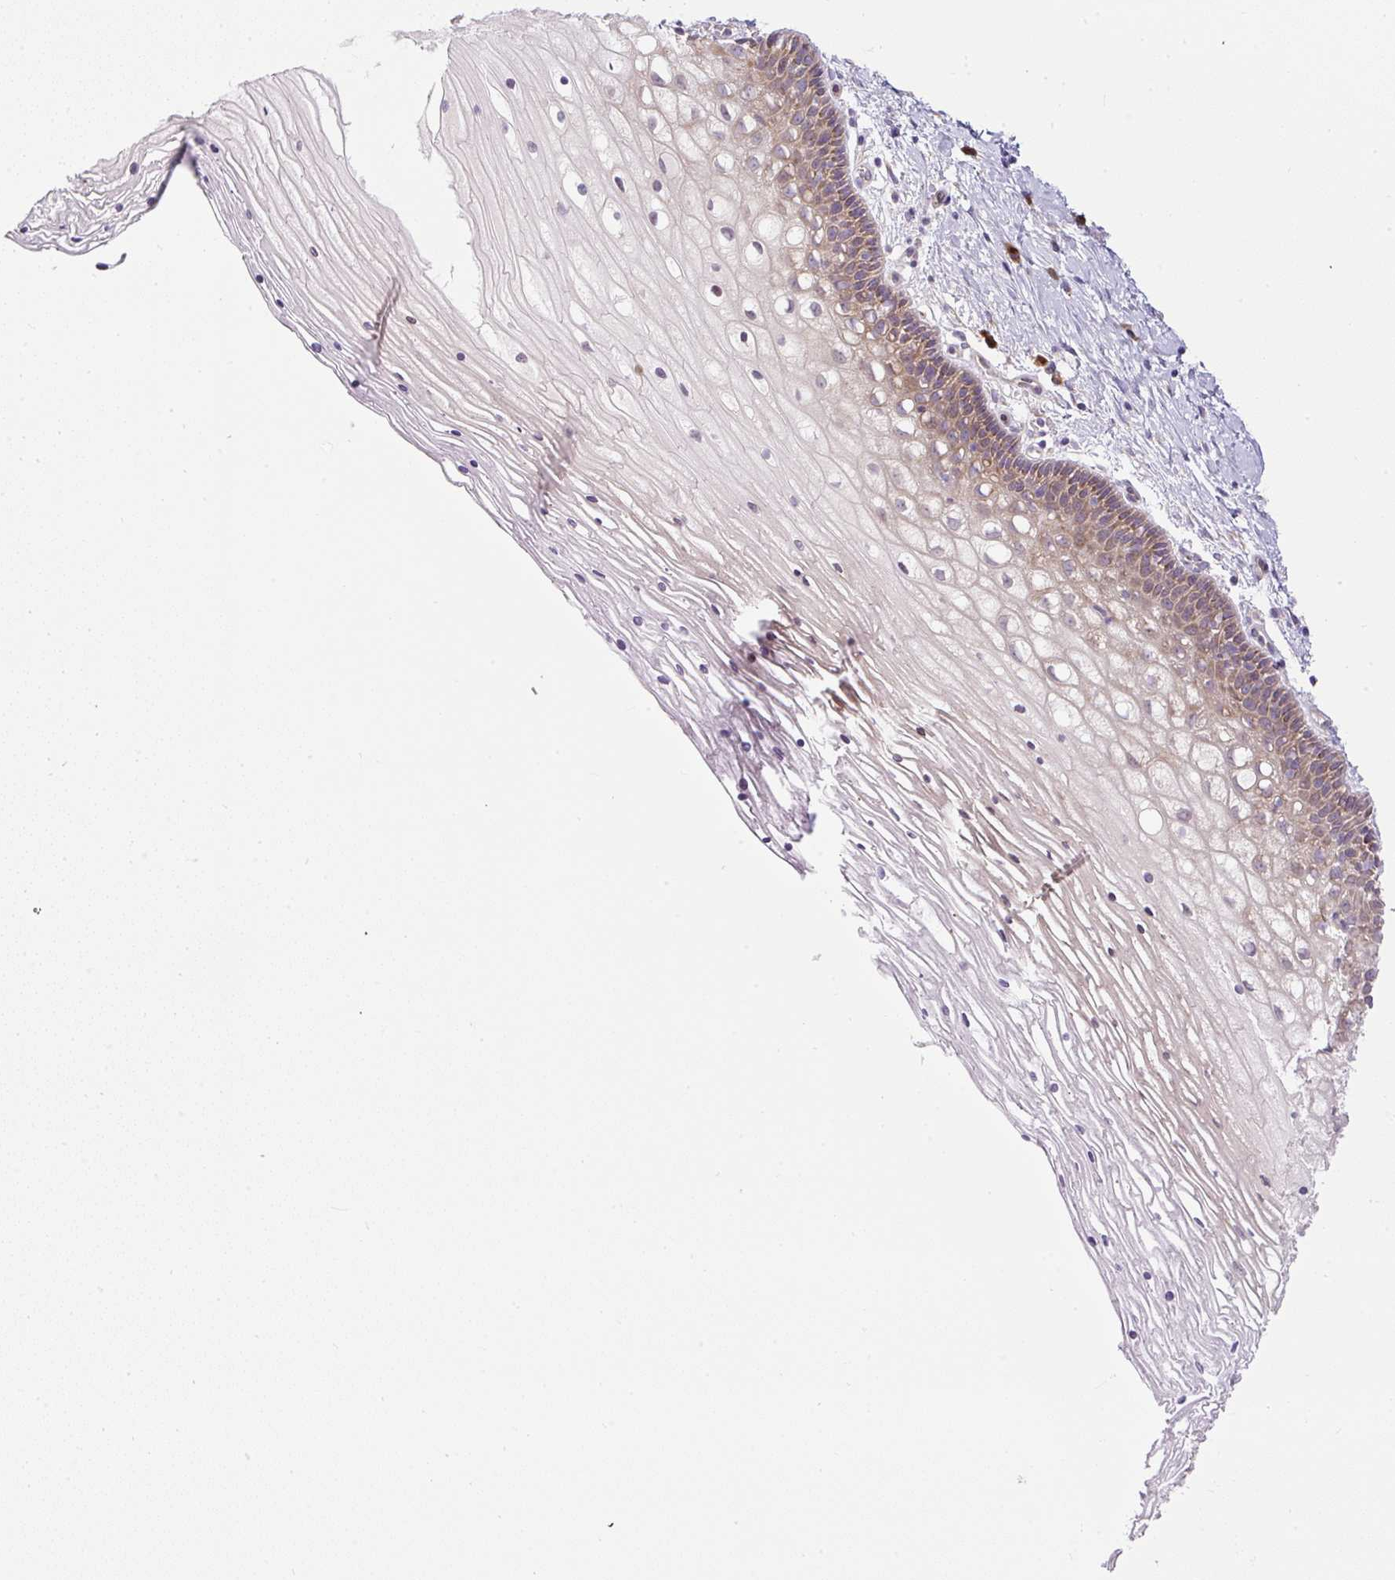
{"staining": {"intensity": "weak", "quantity": "<25%", "location": "cytoplasmic/membranous"}, "tissue": "cervix", "cell_type": "Glandular cells", "image_type": "normal", "snomed": [{"axis": "morphology", "description": "Normal tissue, NOS"}, {"axis": "topography", "description": "Cervix"}], "caption": "Immunohistochemistry (IHC) histopathology image of unremarkable cervix: cervix stained with DAB exhibits no significant protein positivity in glandular cells. (Stains: DAB (3,3'-diaminobenzidine) immunohistochemistry (IHC) with hematoxylin counter stain, Microscopy: brightfield microscopy at high magnification).", "gene": "MLX", "patient": {"sex": "female", "age": 36}}